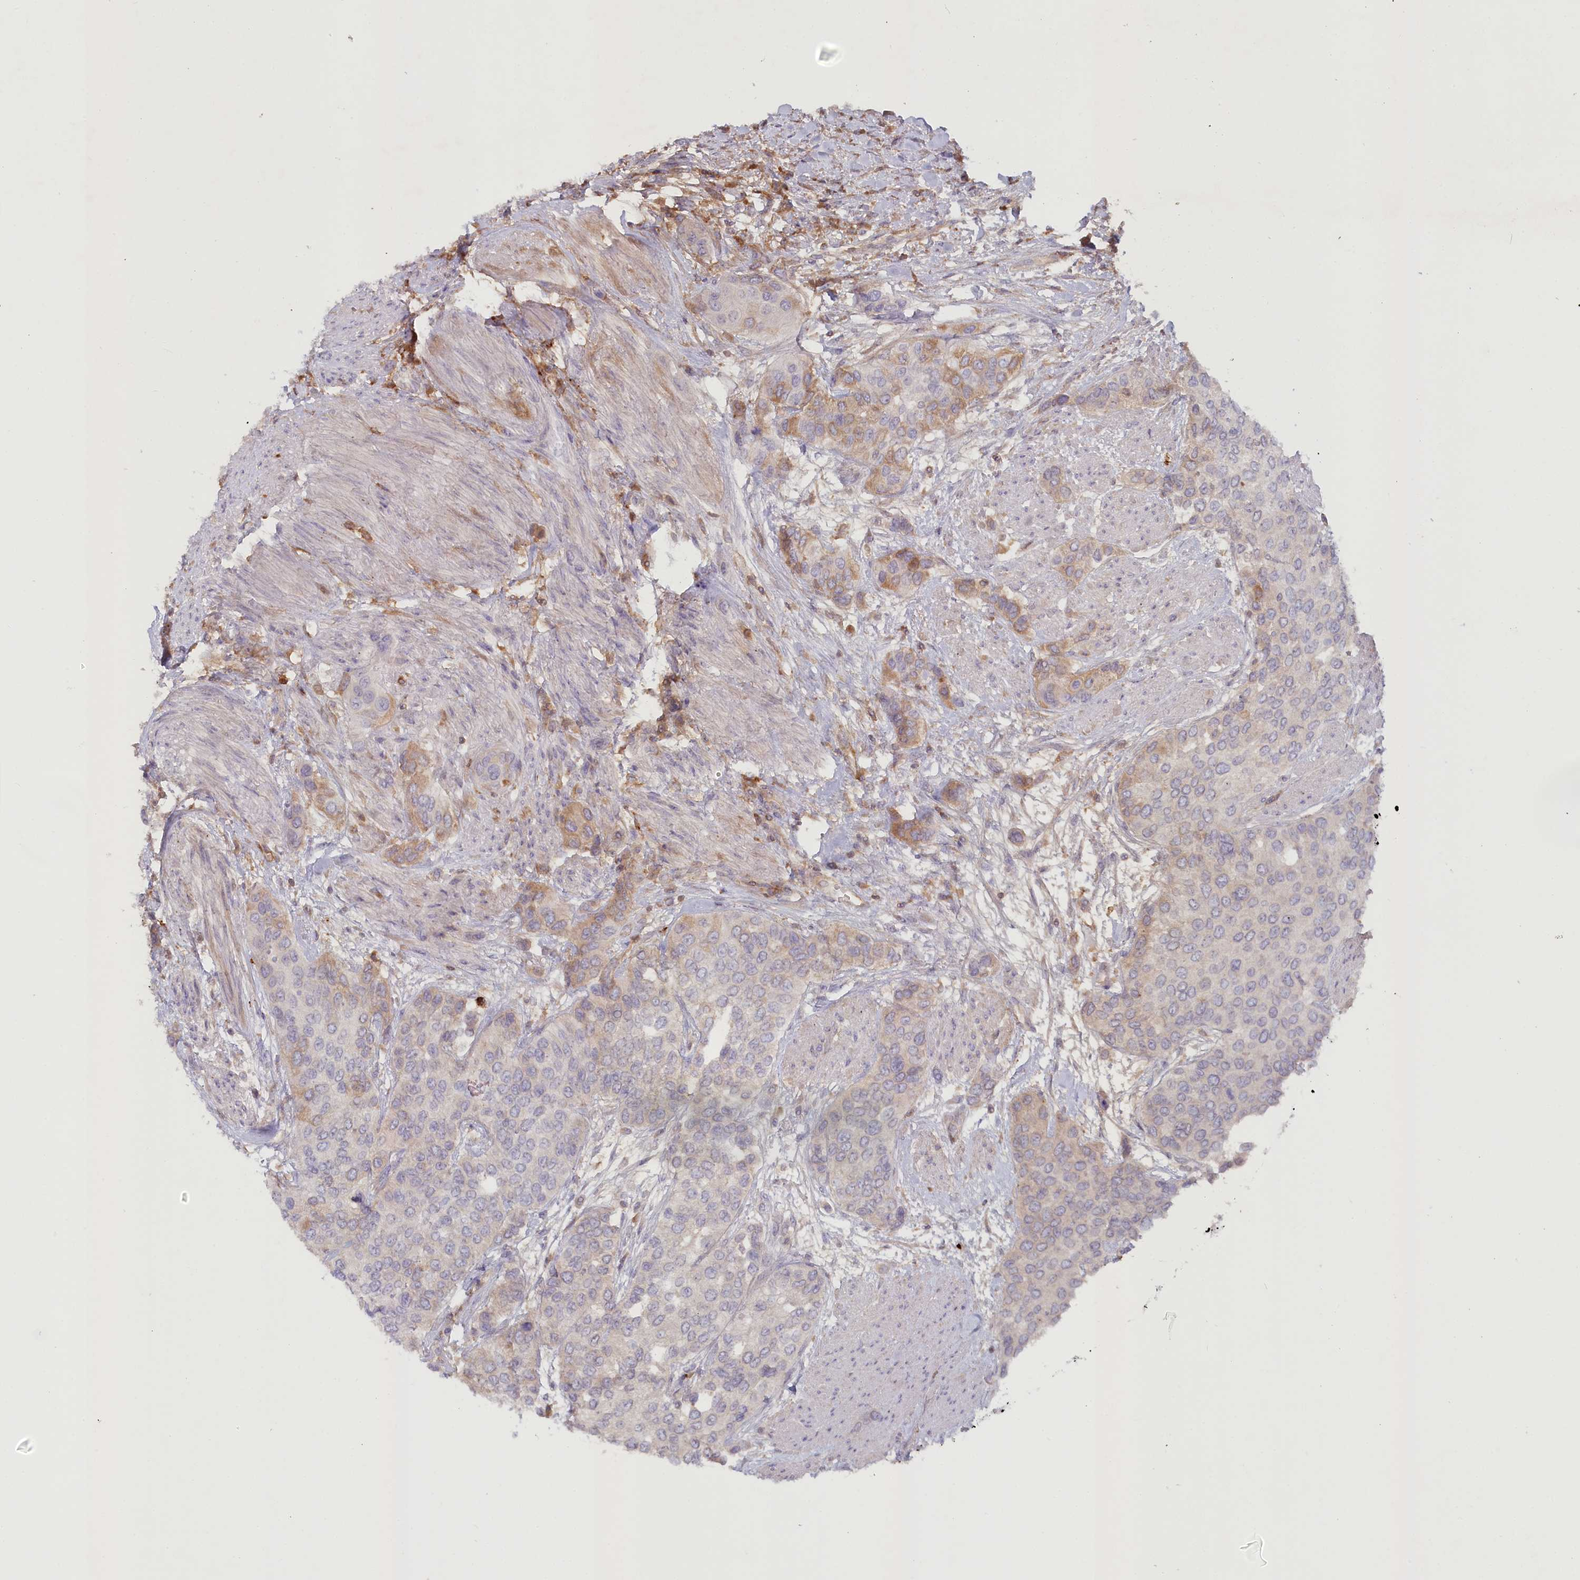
{"staining": {"intensity": "moderate", "quantity": "<25%", "location": "cytoplasmic/membranous"}, "tissue": "urothelial cancer", "cell_type": "Tumor cells", "image_type": "cancer", "snomed": [{"axis": "morphology", "description": "Normal tissue, NOS"}, {"axis": "morphology", "description": "Urothelial carcinoma, High grade"}, {"axis": "topography", "description": "Vascular tissue"}, {"axis": "topography", "description": "Urinary bladder"}], "caption": "Immunohistochemical staining of human urothelial cancer displays low levels of moderate cytoplasmic/membranous protein staining in about <25% of tumor cells.", "gene": "PSAPL1", "patient": {"sex": "female", "age": 56}}